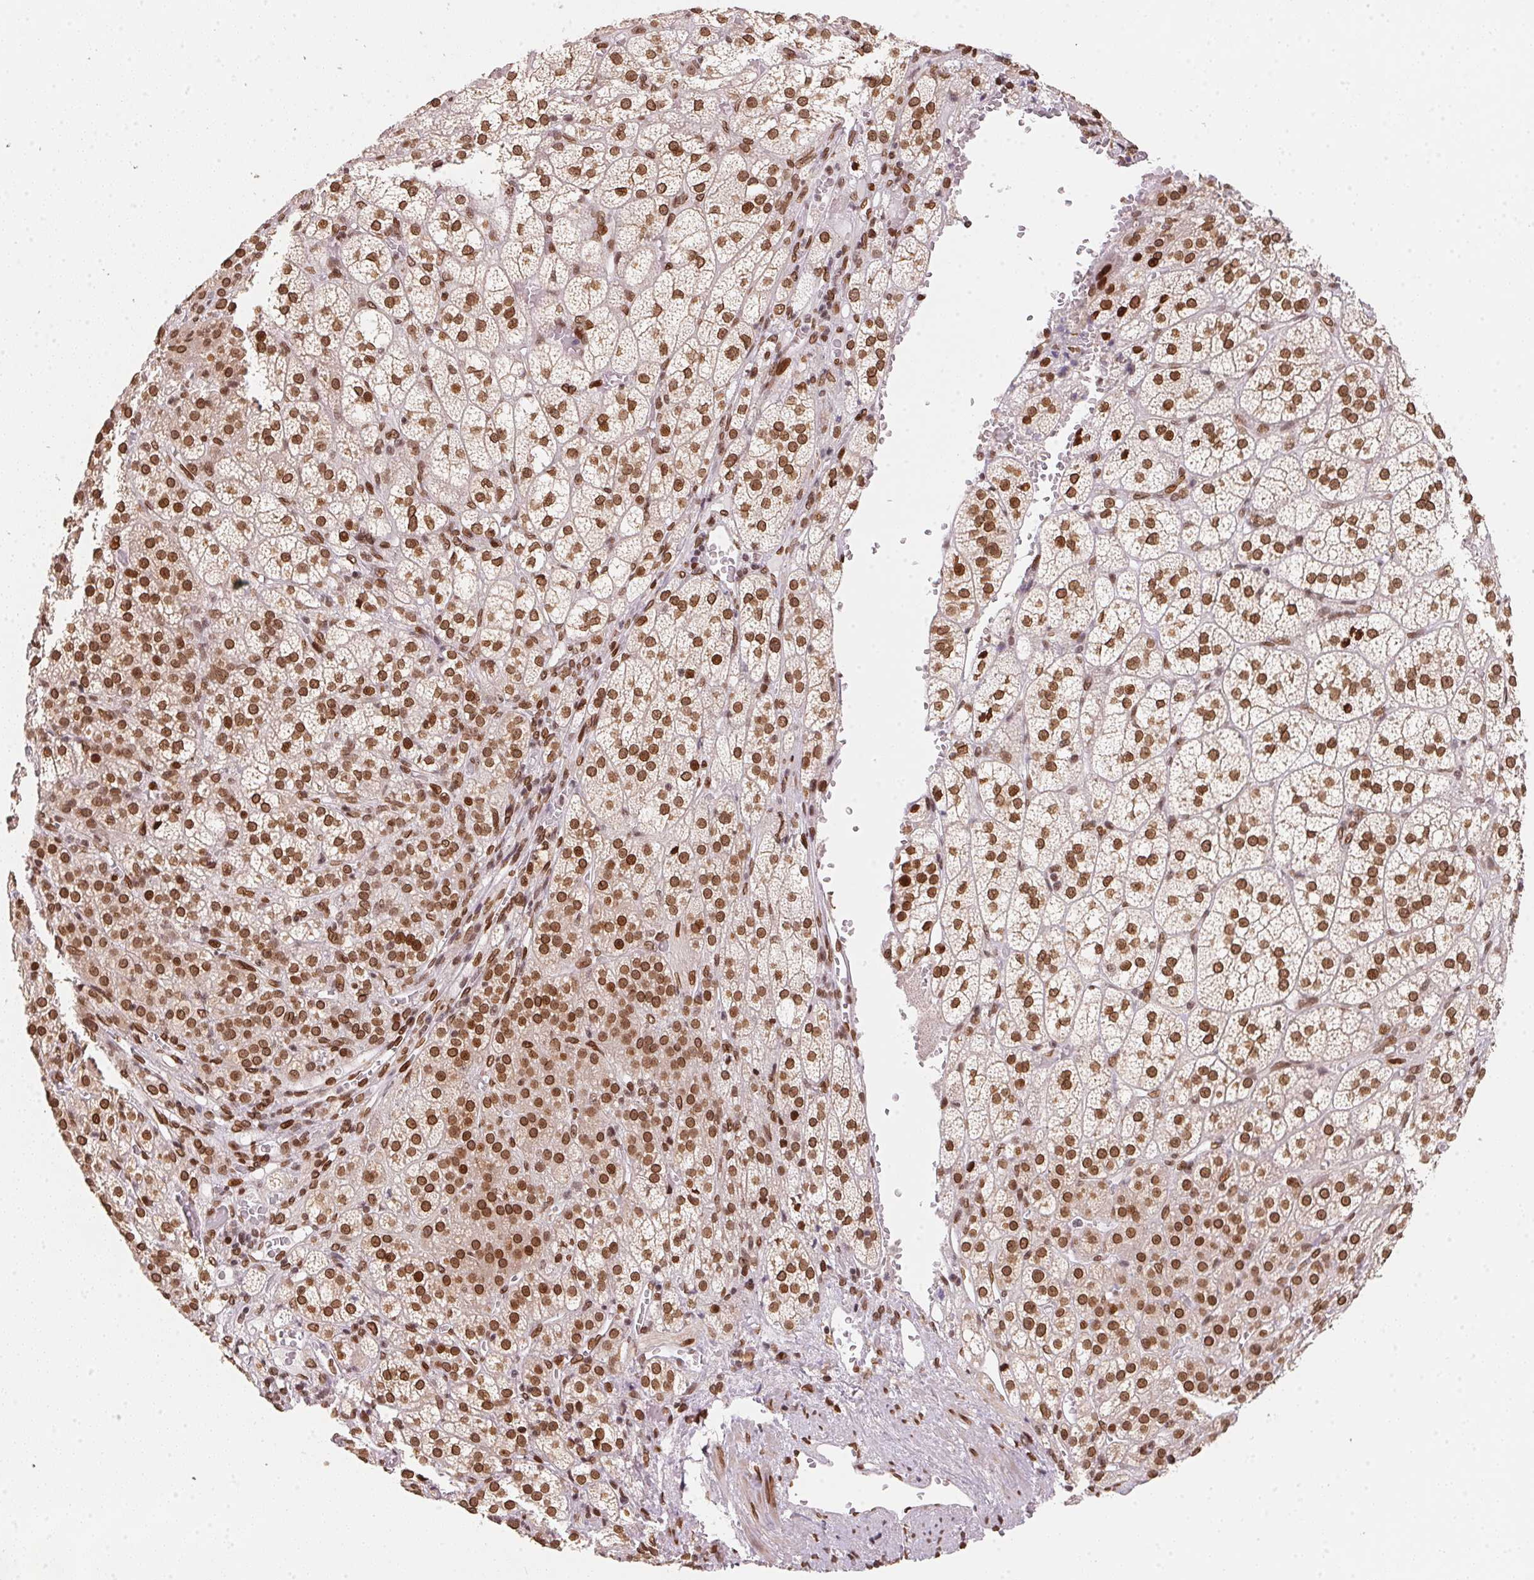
{"staining": {"intensity": "strong", "quantity": ">75%", "location": "nuclear"}, "tissue": "adrenal gland", "cell_type": "Glandular cells", "image_type": "normal", "snomed": [{"axis": "morphology", "description": "Normal tissue, NOS"}, {"axis": "topography", "description": "Adrenal gland"}], "caption": "Protein expression analysis of benign adrenal gland shows strong nuclear staining in approximately >75% of glandular cells.", "gene": "SAP30BP", "patient": {"sex": "female", "age": 60}}